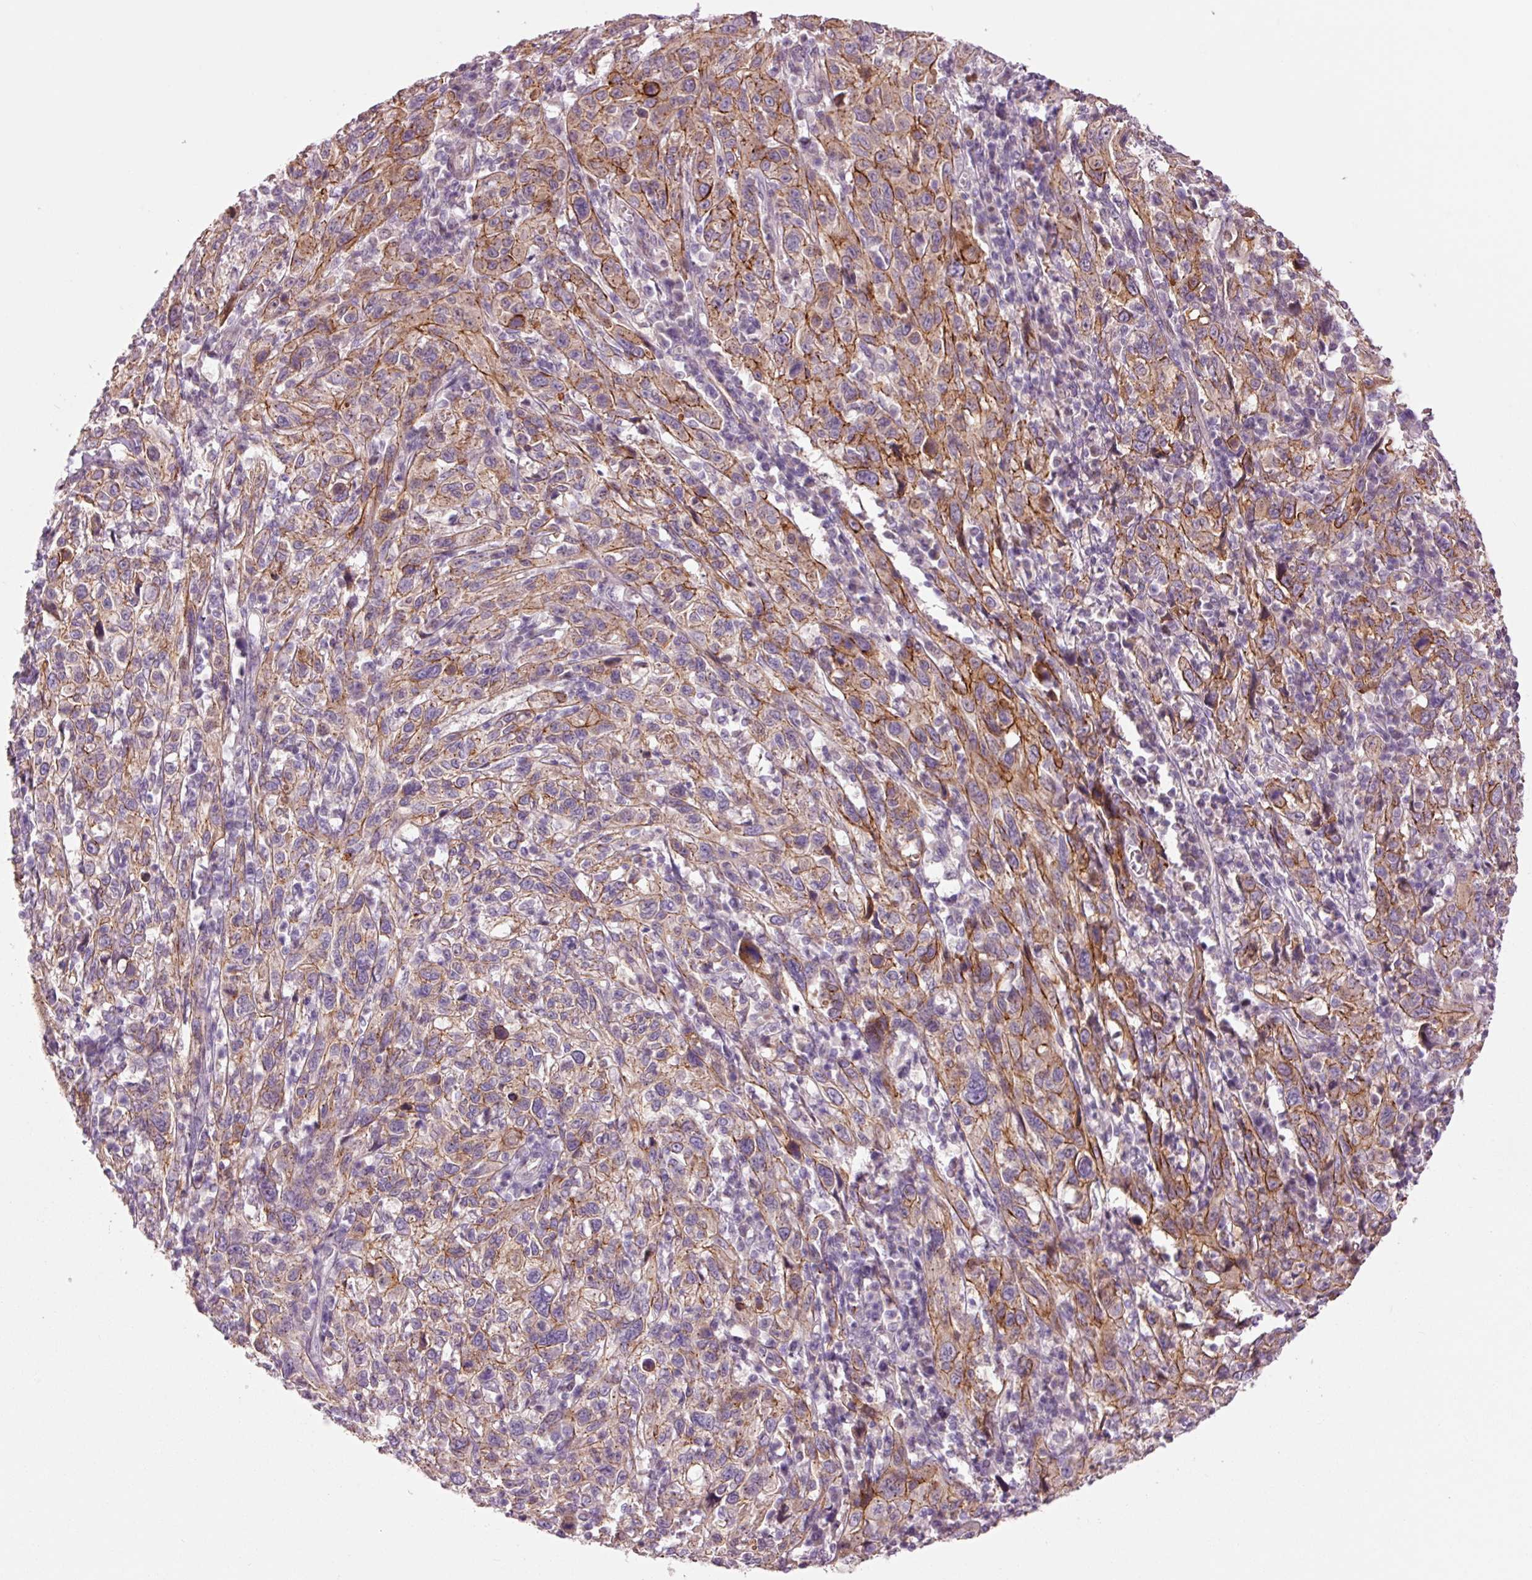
{"staining": {"intensity": "strong", "quantity": "25%-75%", "location": "cytoplasmic/membranous"}, "tissue": "cervical cancer", "cell_type": "Tumor cells", "image_type": "cancer", "snomed": [{"axis": "morphology", "description": "Squamous cell carcinoma, NOS"}, {"axis": "topography", "description": "Cervix"}], "caption": "Protein expression analysis of cervical cancer reveals strong cytoplasmic/membranous expression in approximately 25%-75% of tumor cells. Using DAB (3,3'-diaminobenzidine) (brown) and hematoxylin (blue) stains, captured at high magnification using brightfield microscopy.", "gene": "DAPP1", "patient": {"sex": "female", "age": 46}}